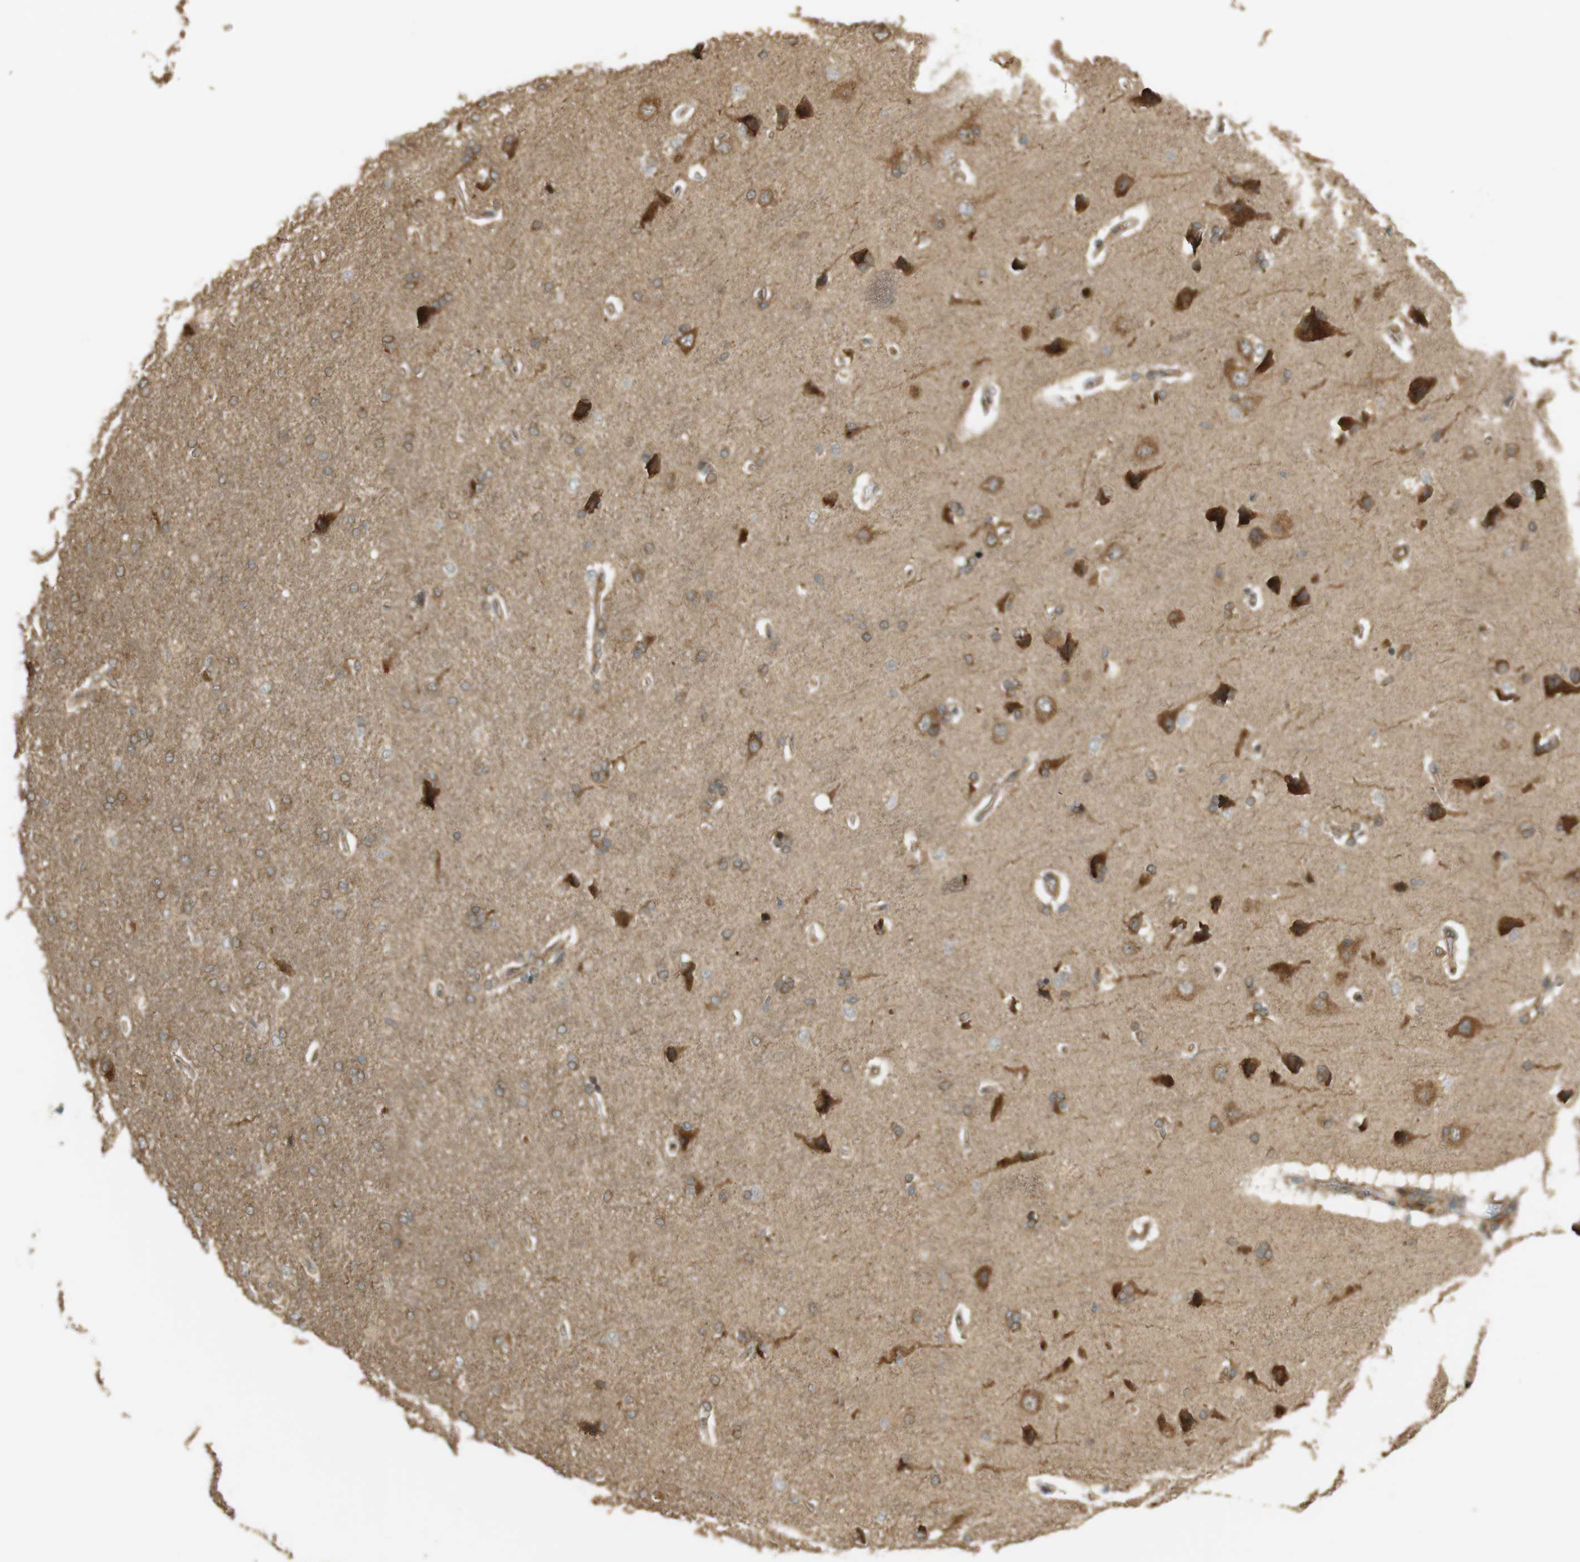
{"staining": {"intensity": "moderate", "quantity": ">75%", "location": "cytoplasmic/membranous"}, "tissue": "cerebral cortex", "cell_type": "Endothelial cells", "image_type": "normal", "snomed": [{"axis": "morphology", "description": "Normal tissue, NOS"}, {"axis": "topography", "description": "Cerebral cortex"}], "caption": "The immunohistochemical stain highlights moderate cytoplasmic/membranous staining in endothelial cells of normal cerebral cortex.", "gene": "PA2G4", "patient": {"sex": "male", "age": 62}}